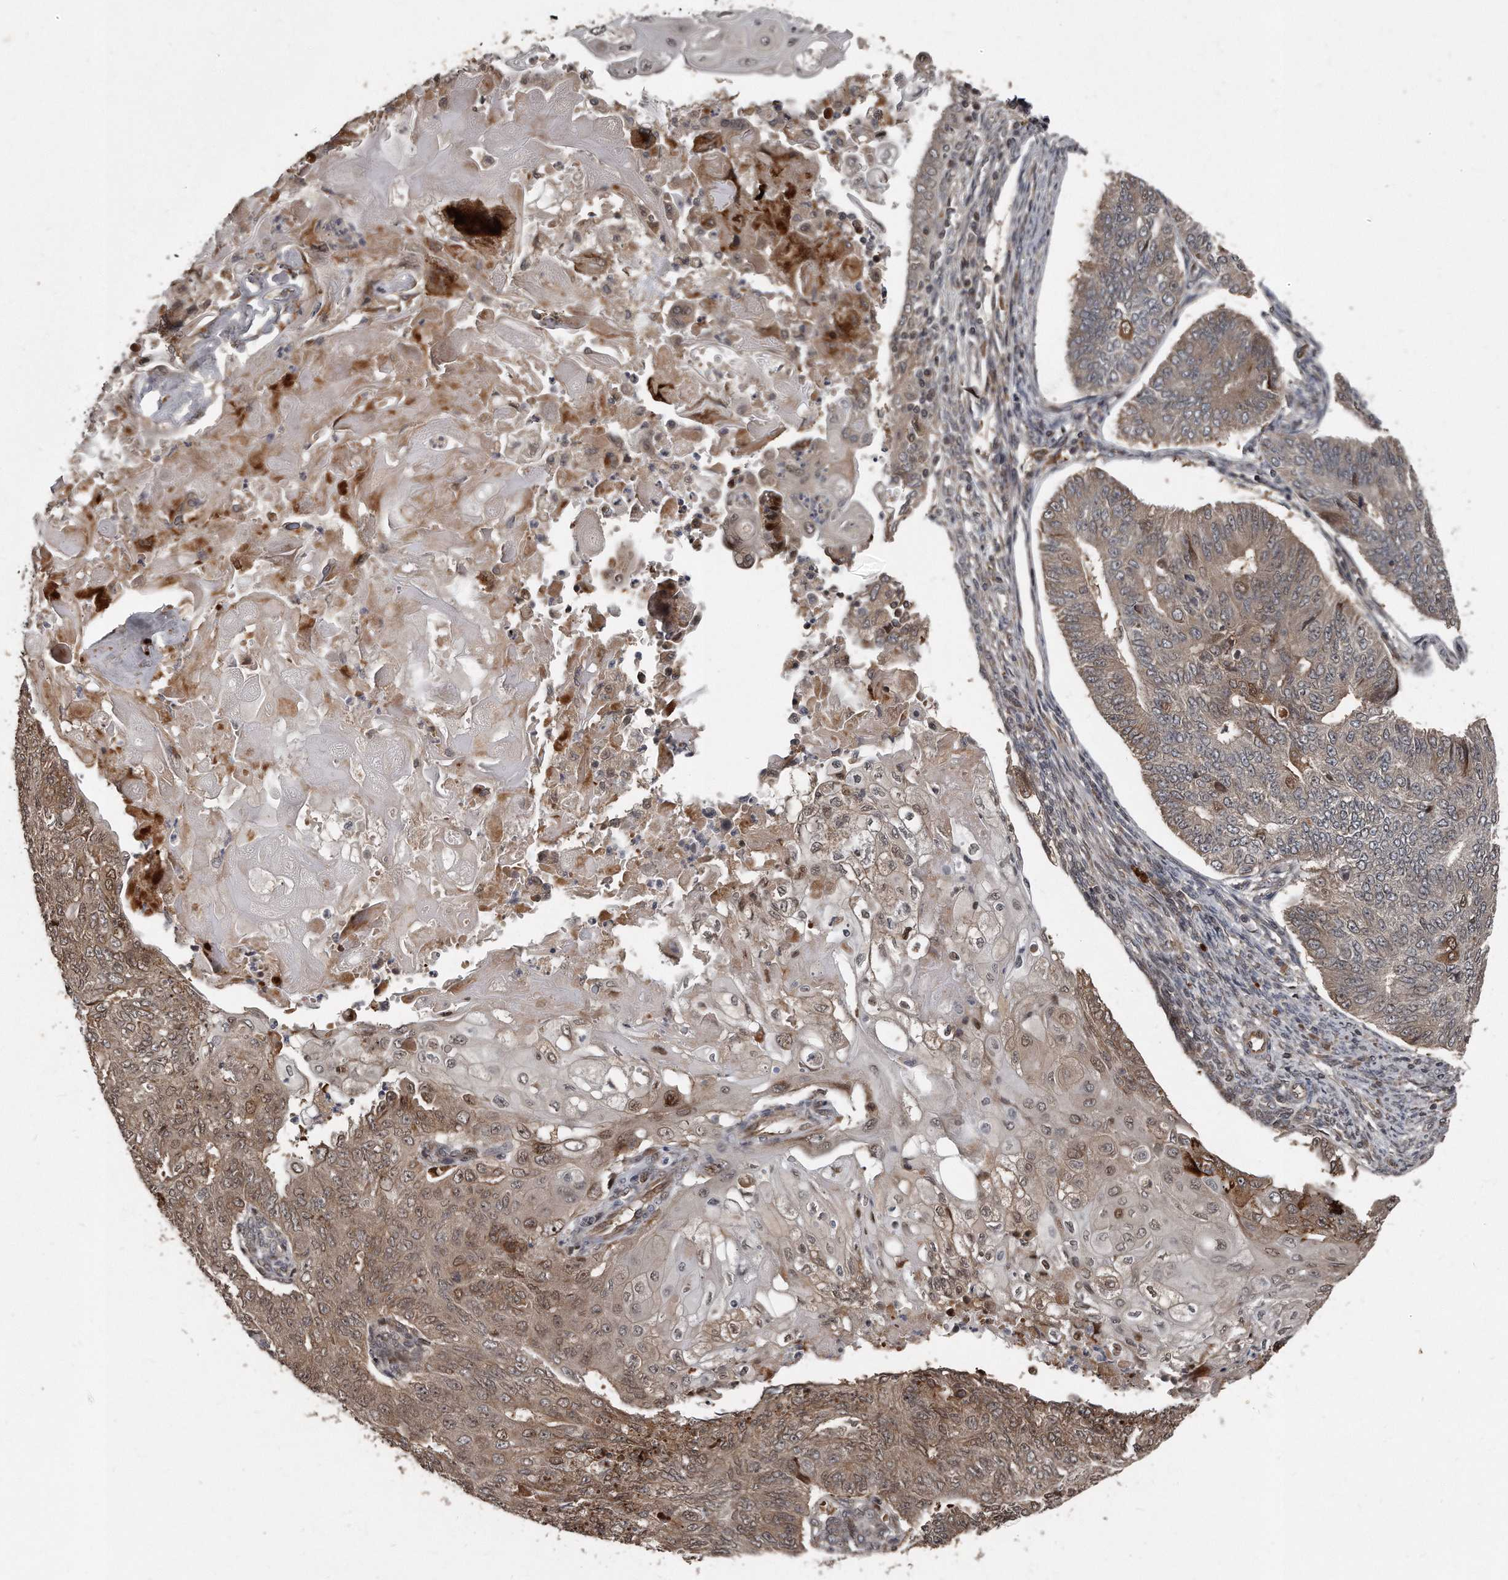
{"staining": {"intensity": "moderate", "quantity": ">75%", "location": "cytoplasmic/membranous,nuclear"}, "tissue": "endometrial cancer", "cell_type": "Tumor cells", "image_type": "cancer", "snomed": [{"axis": "morphology", "description": "Adenocarcinoma, NOS"}, {"axis": "topography", "description": "Endometrium"}], "caption": "Endometrial cancer stained with IHC demonstrates moderate cytoplasmic/membranous and nuclear expression in about >75% of tumor cells.", "gene": "GCH1", "patient": {"sex": "female", "age": 32}}